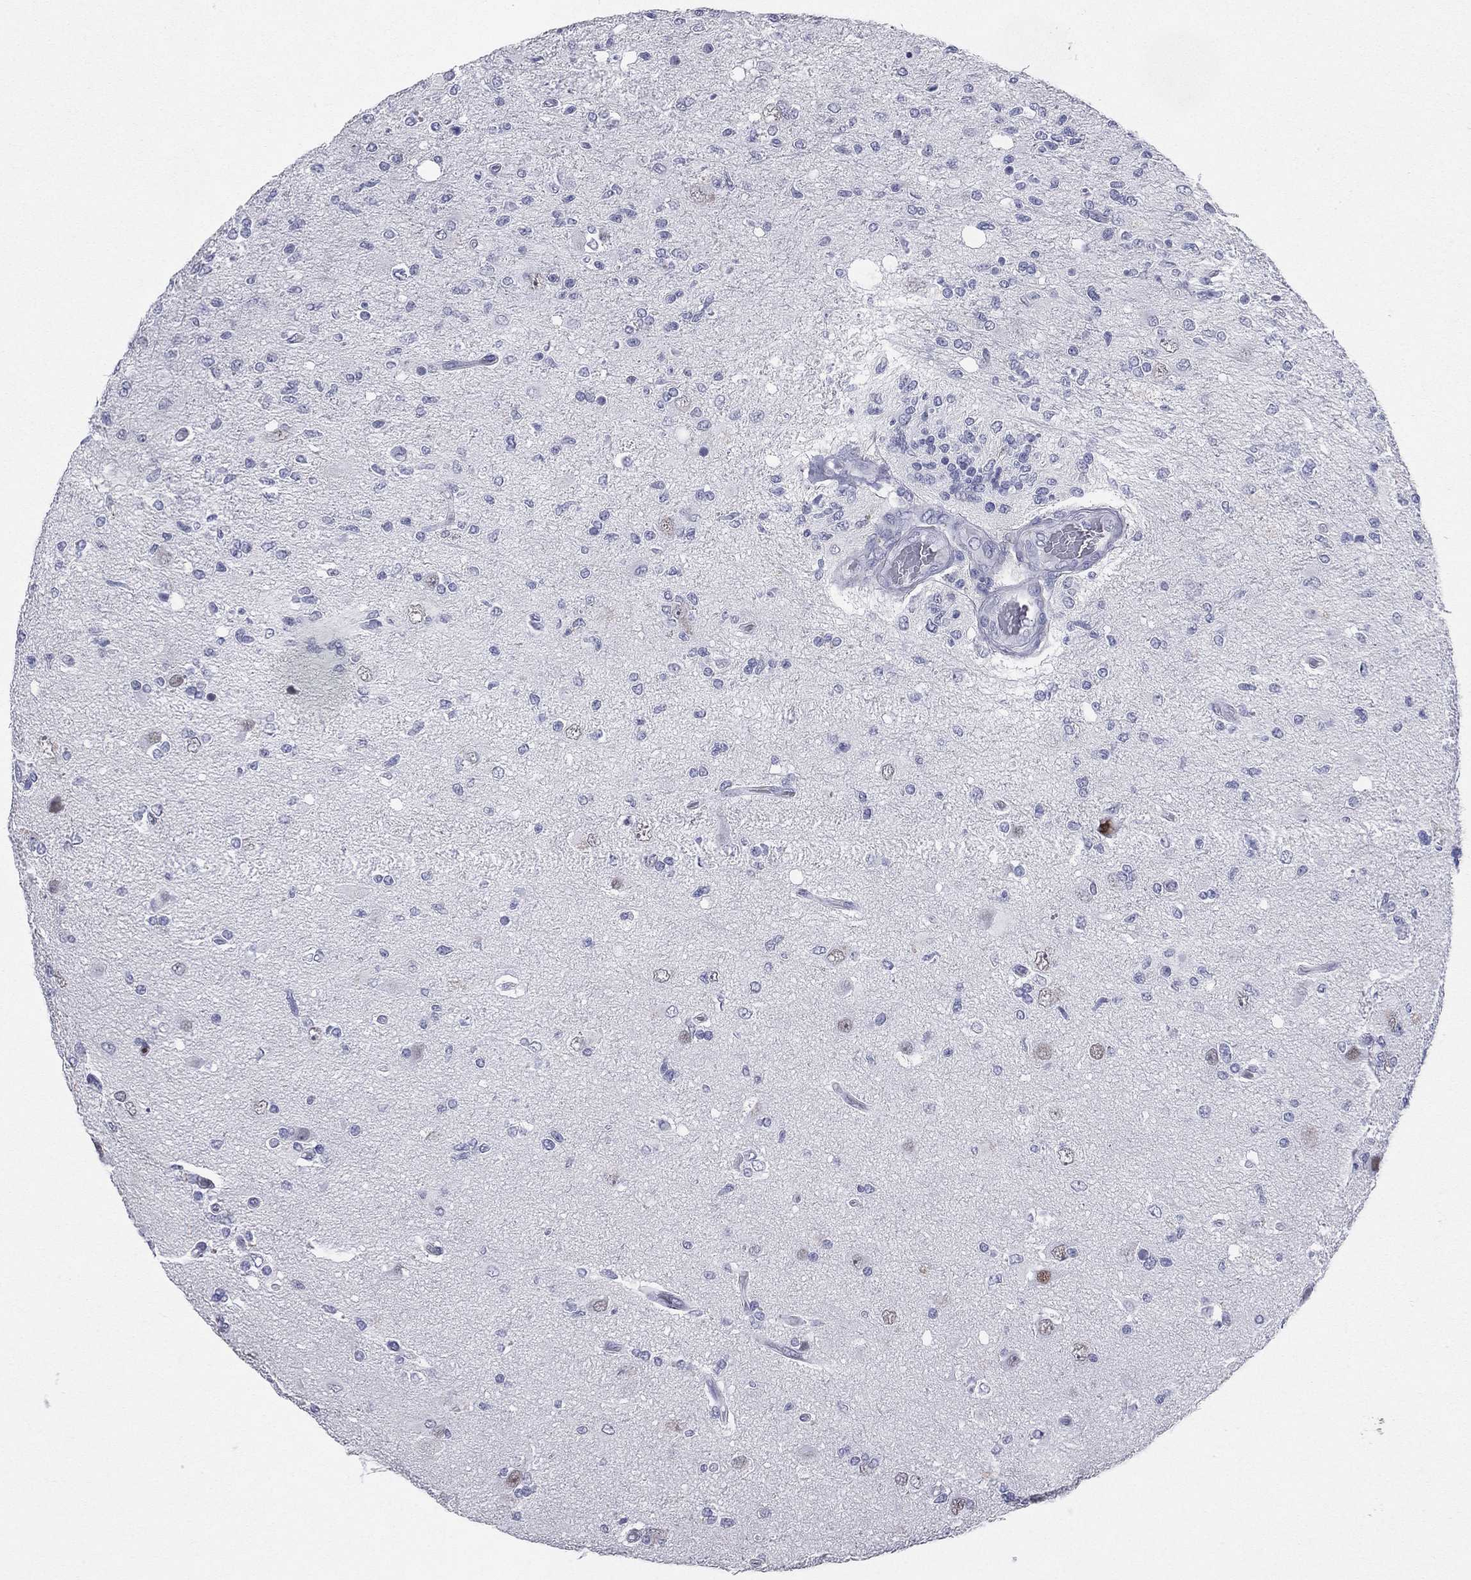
{"staining": {"intensity": "negative", "quantity": "none", "location": "none"}, "tissue": "glioma", "cell_type": "Tumor cells", "image_type": "cancer", "snomed": [{"axis": "morphology", "description": "Glioma, malignant, High grade"}, {"axis": "topography", "description": "Cerebral cortex"}], "caption": "A histopathology image of human glioma is negative for staining in tumor cells. Nuclei are stained in blue.", "gene": "HLA-DOA", "patient": {"sex": "male", "age": 70}}